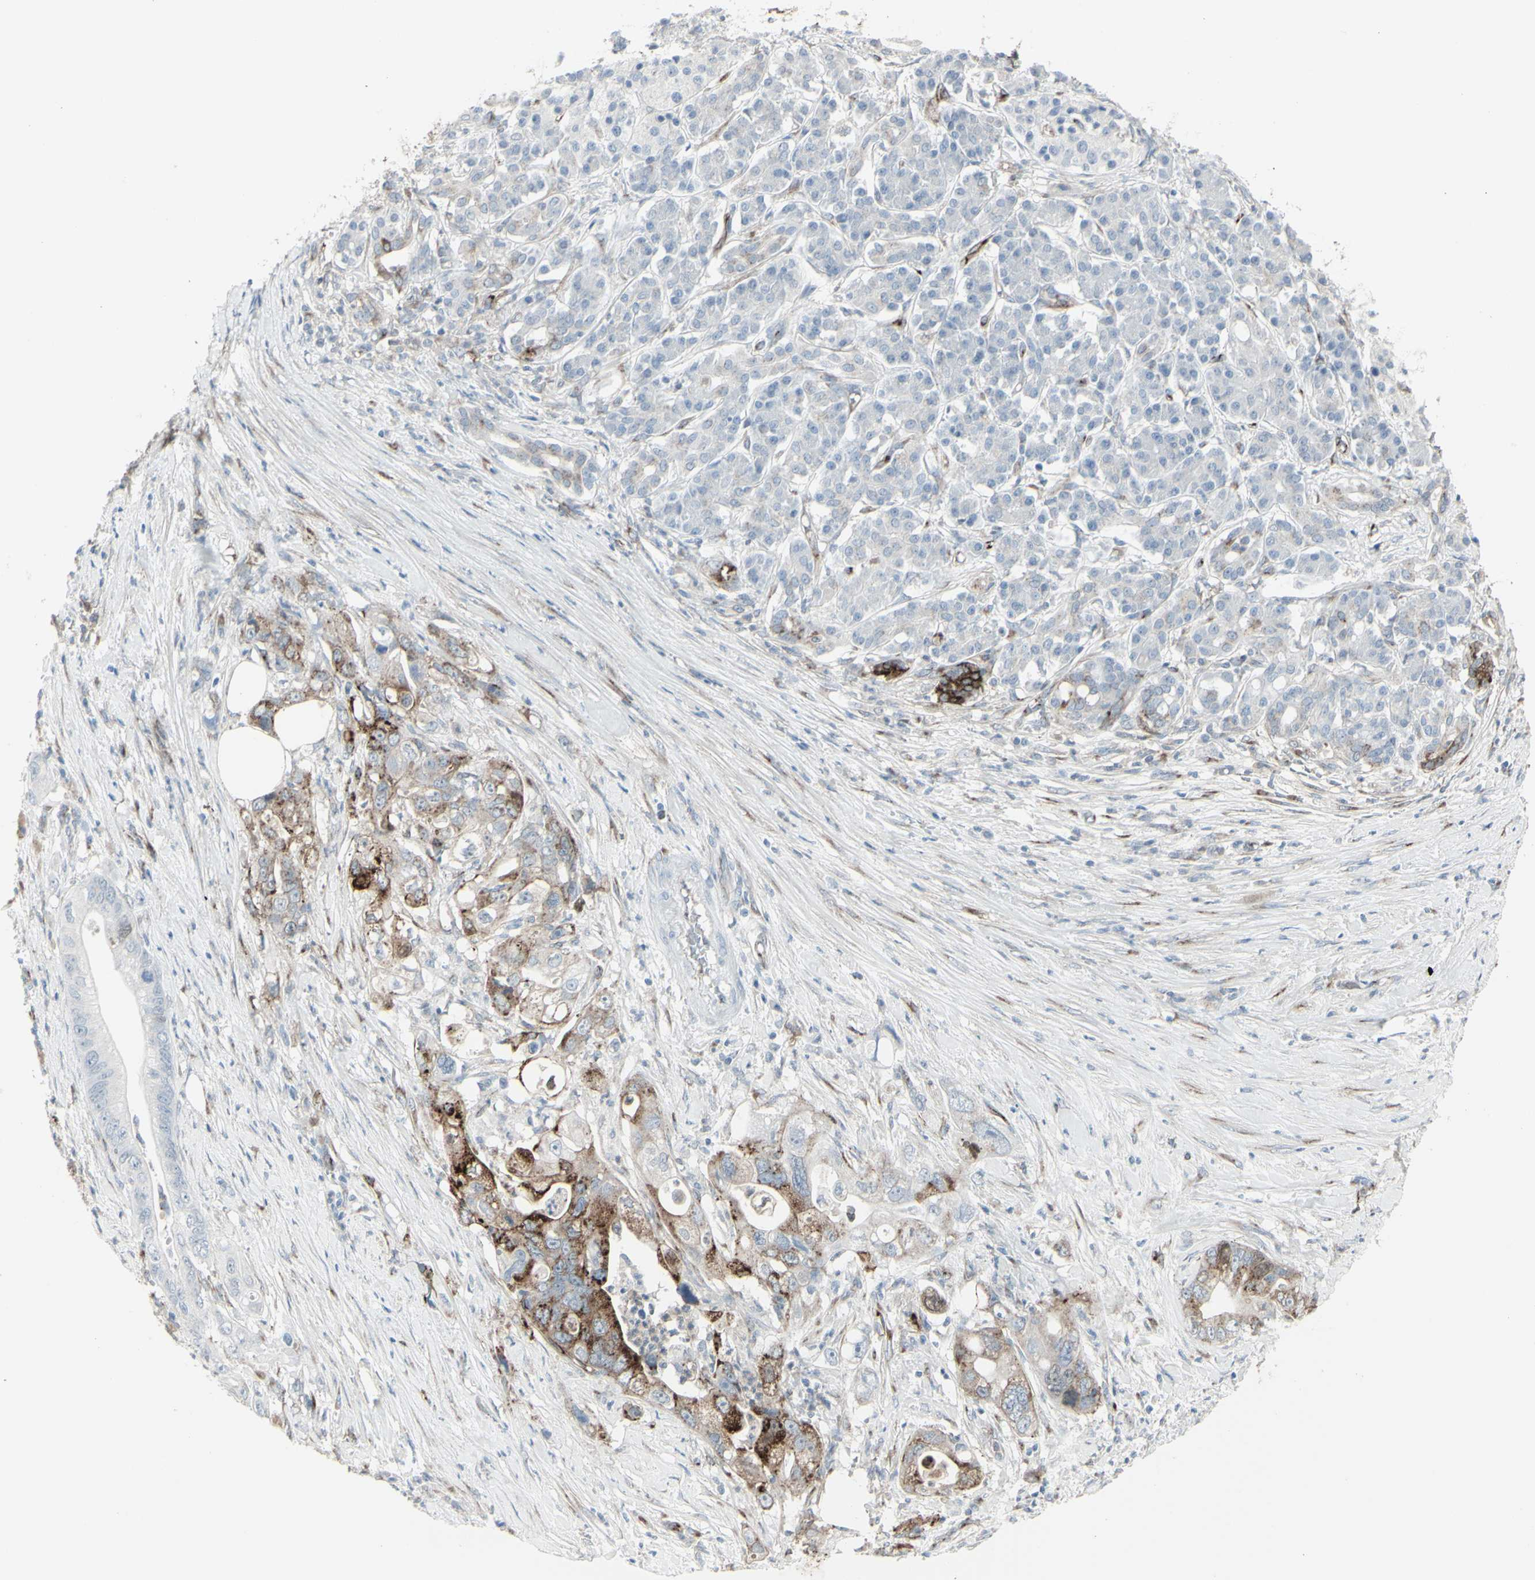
{"staining": {"intensity": "moderate", "quantity": "25%-75%", "location": "cytoplasmic/membranous"}, "tissue": "pancreatic cancer", "cell_type": "Tumor cells", "image_type": "cancer", "snomed": [{"axis": "morphology", "description": "Normal tissue, NOS"}, {"axis": "topography", "description": "Pancreas"}], "caption": "Protein staining of pancreatic cancer tissue shows moderate cytoplasmic/membranous staining in about 25%-75% of tumor cells.", "gene": "GJA1", "patient": {"sex": "male", "age": 42}}